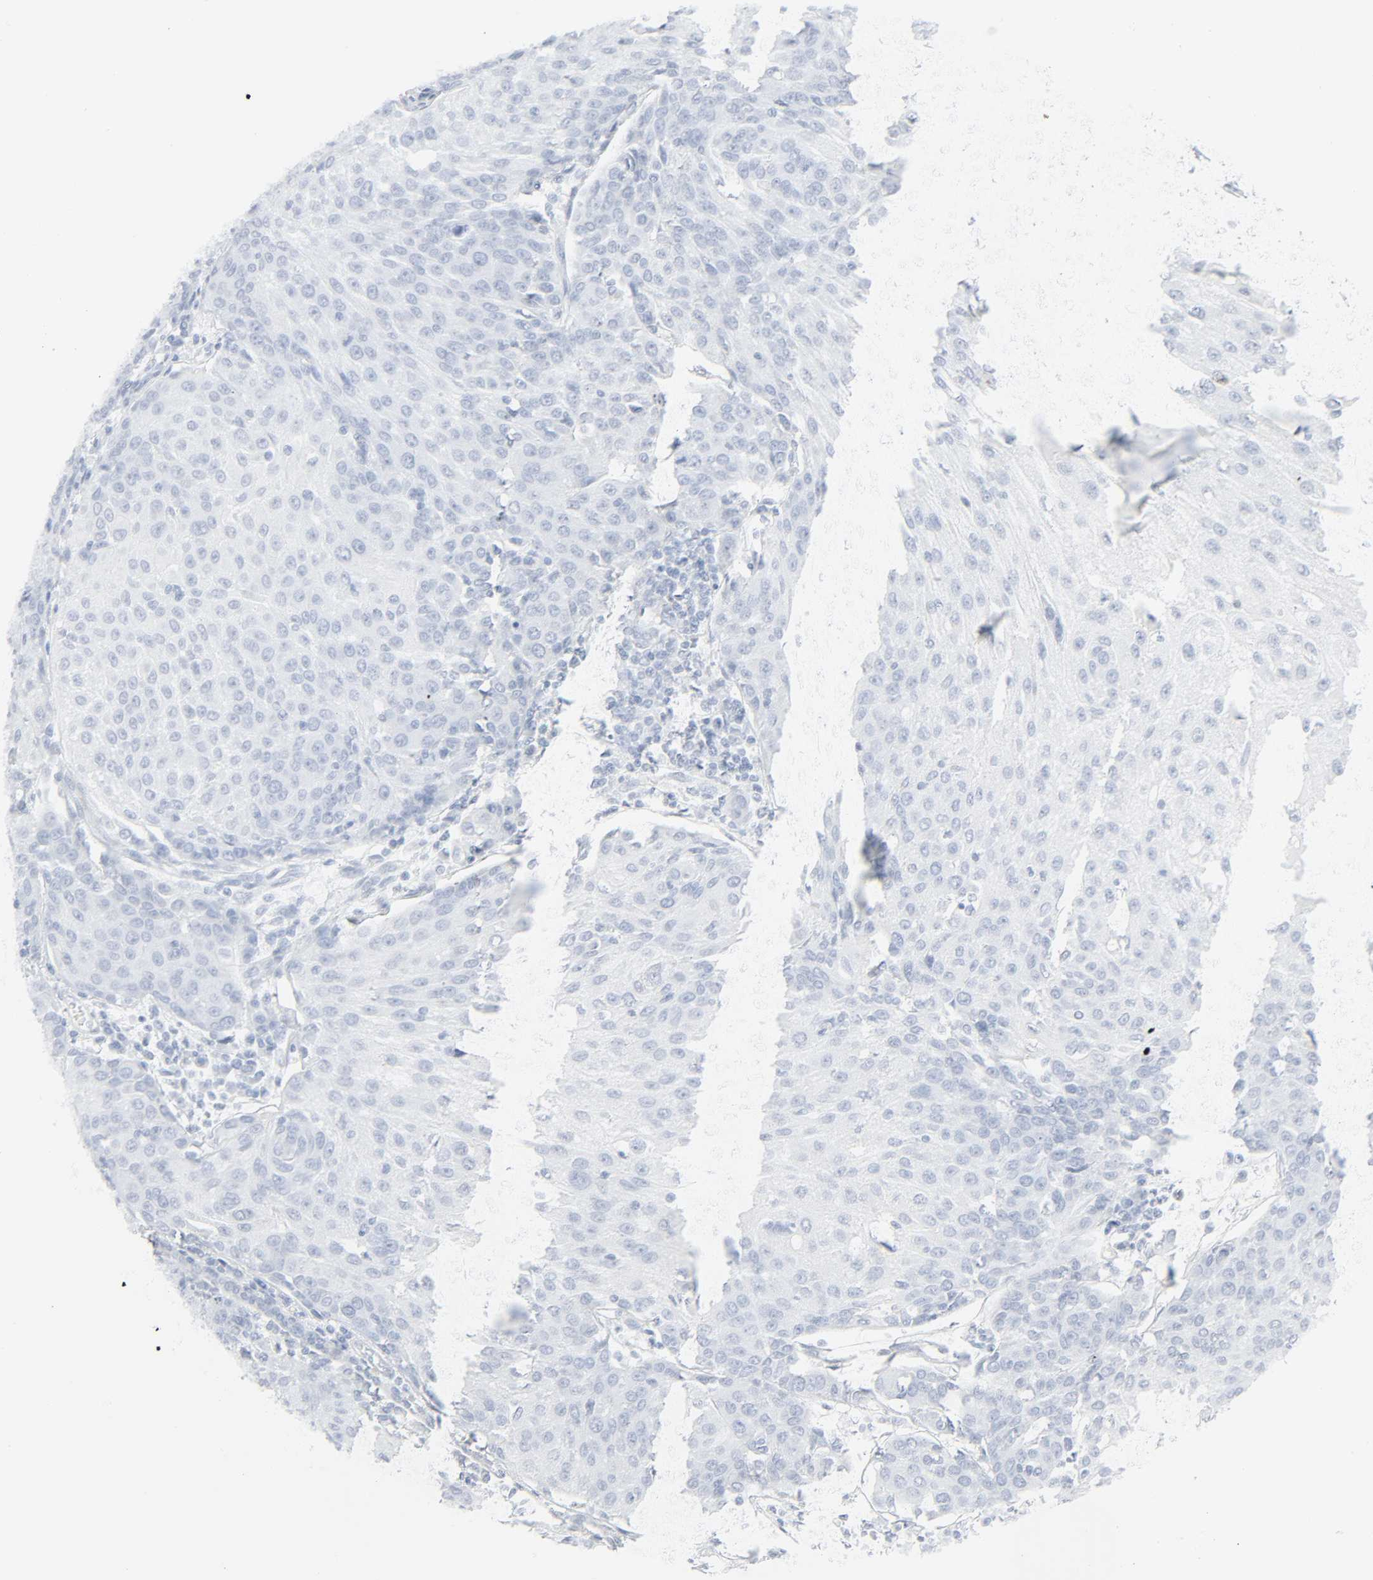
{"staining": {"intensity": "negative", "quantity": "none", "location": "none"}, "tissue": "urothelial cancer", "cell_type": "Tumor cells", "image_type": "cancer", "snomed": [{"axis": "morphology", "description": "Urothelial carcinoma, High grade"}, {"axis": "topography", "description": "Urinary bladder"}], "caption": "Human urothelial cancer stained for a protein using IHC displays no staining in tumor cells.", "gene": "ZBTB16", "patient": {"sex": "female", "age": 85}}